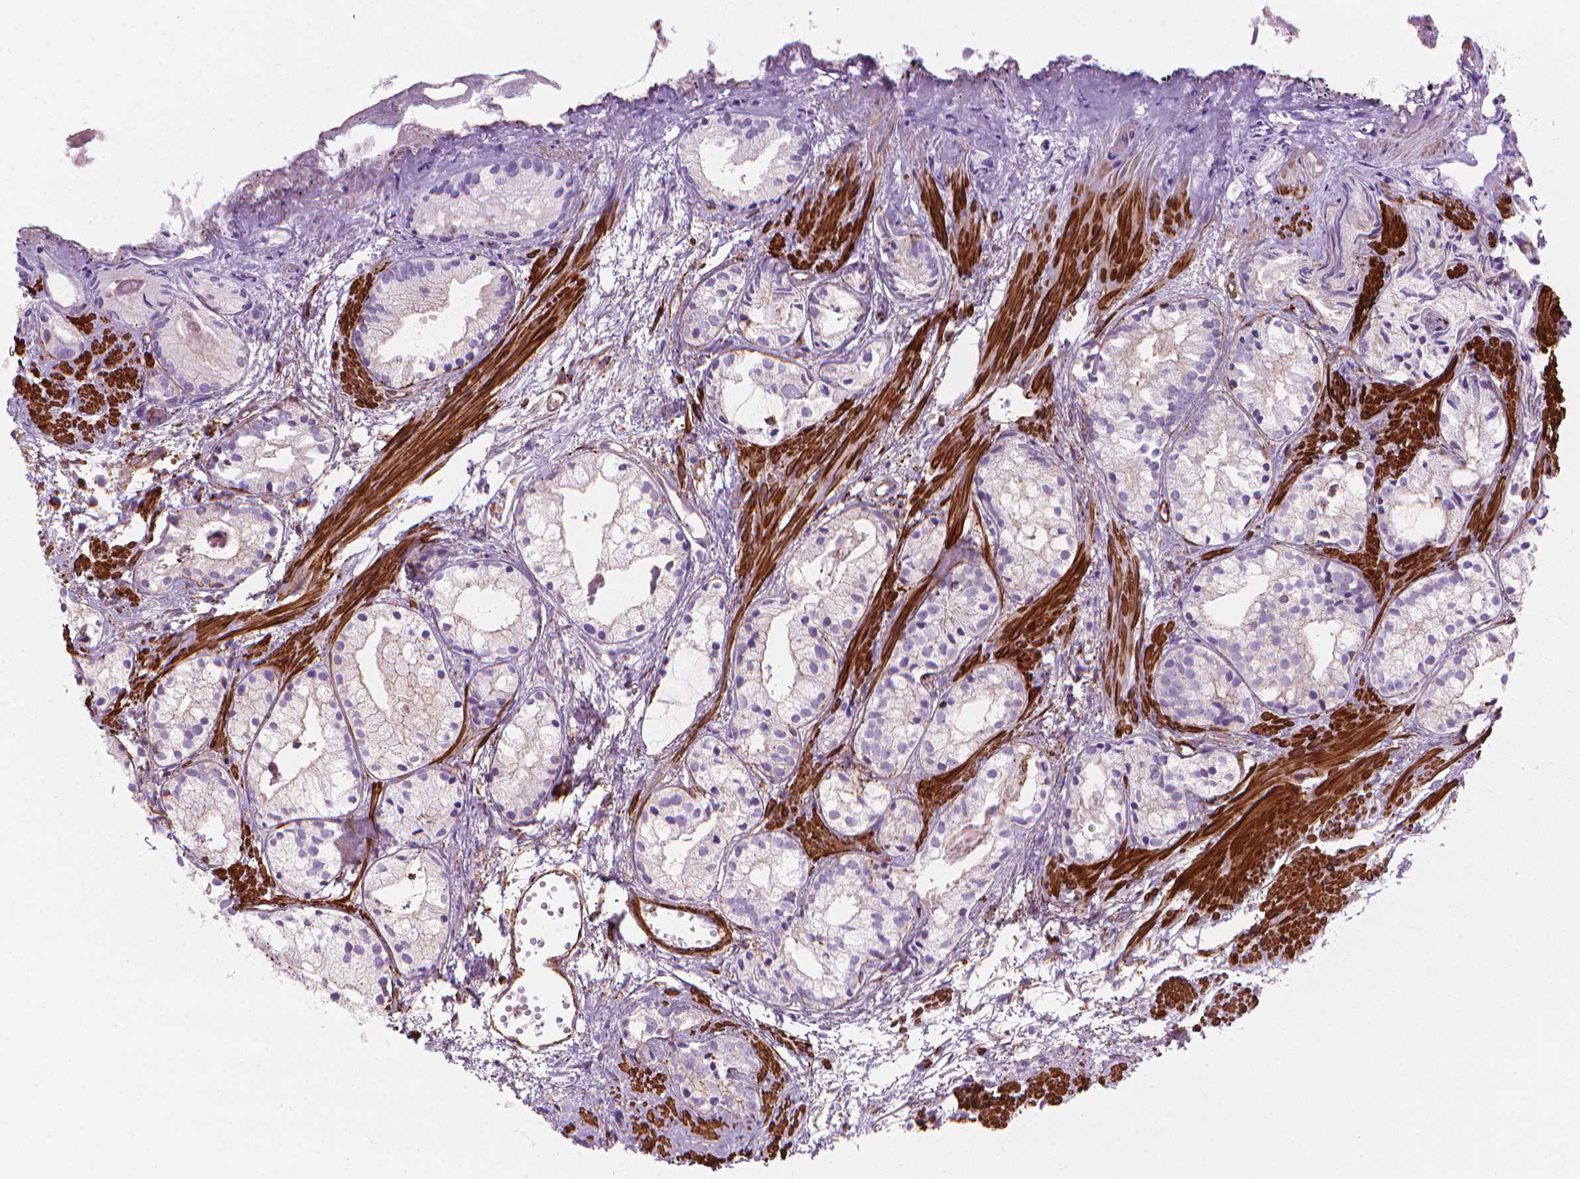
{"staining": {"intensity": "weak", "quantity": "<25%", "location": "cytoplasmic/membranous"}, "tissue": "prostate cancer", "cell_type": "Tumor cells", "image_type": "cancer", "snomed": [{"axis": "morphology", "description": "Adenocarcinoma, High grade"}, {"axis": "topography", "description": "Prostate"}], "caption": "Tumor cells are negative for protein expression in human prostate cancer. Nuclei are stained in blue.", "gene": "PATJ", "patient": {"sex": "male", "age": 85}}